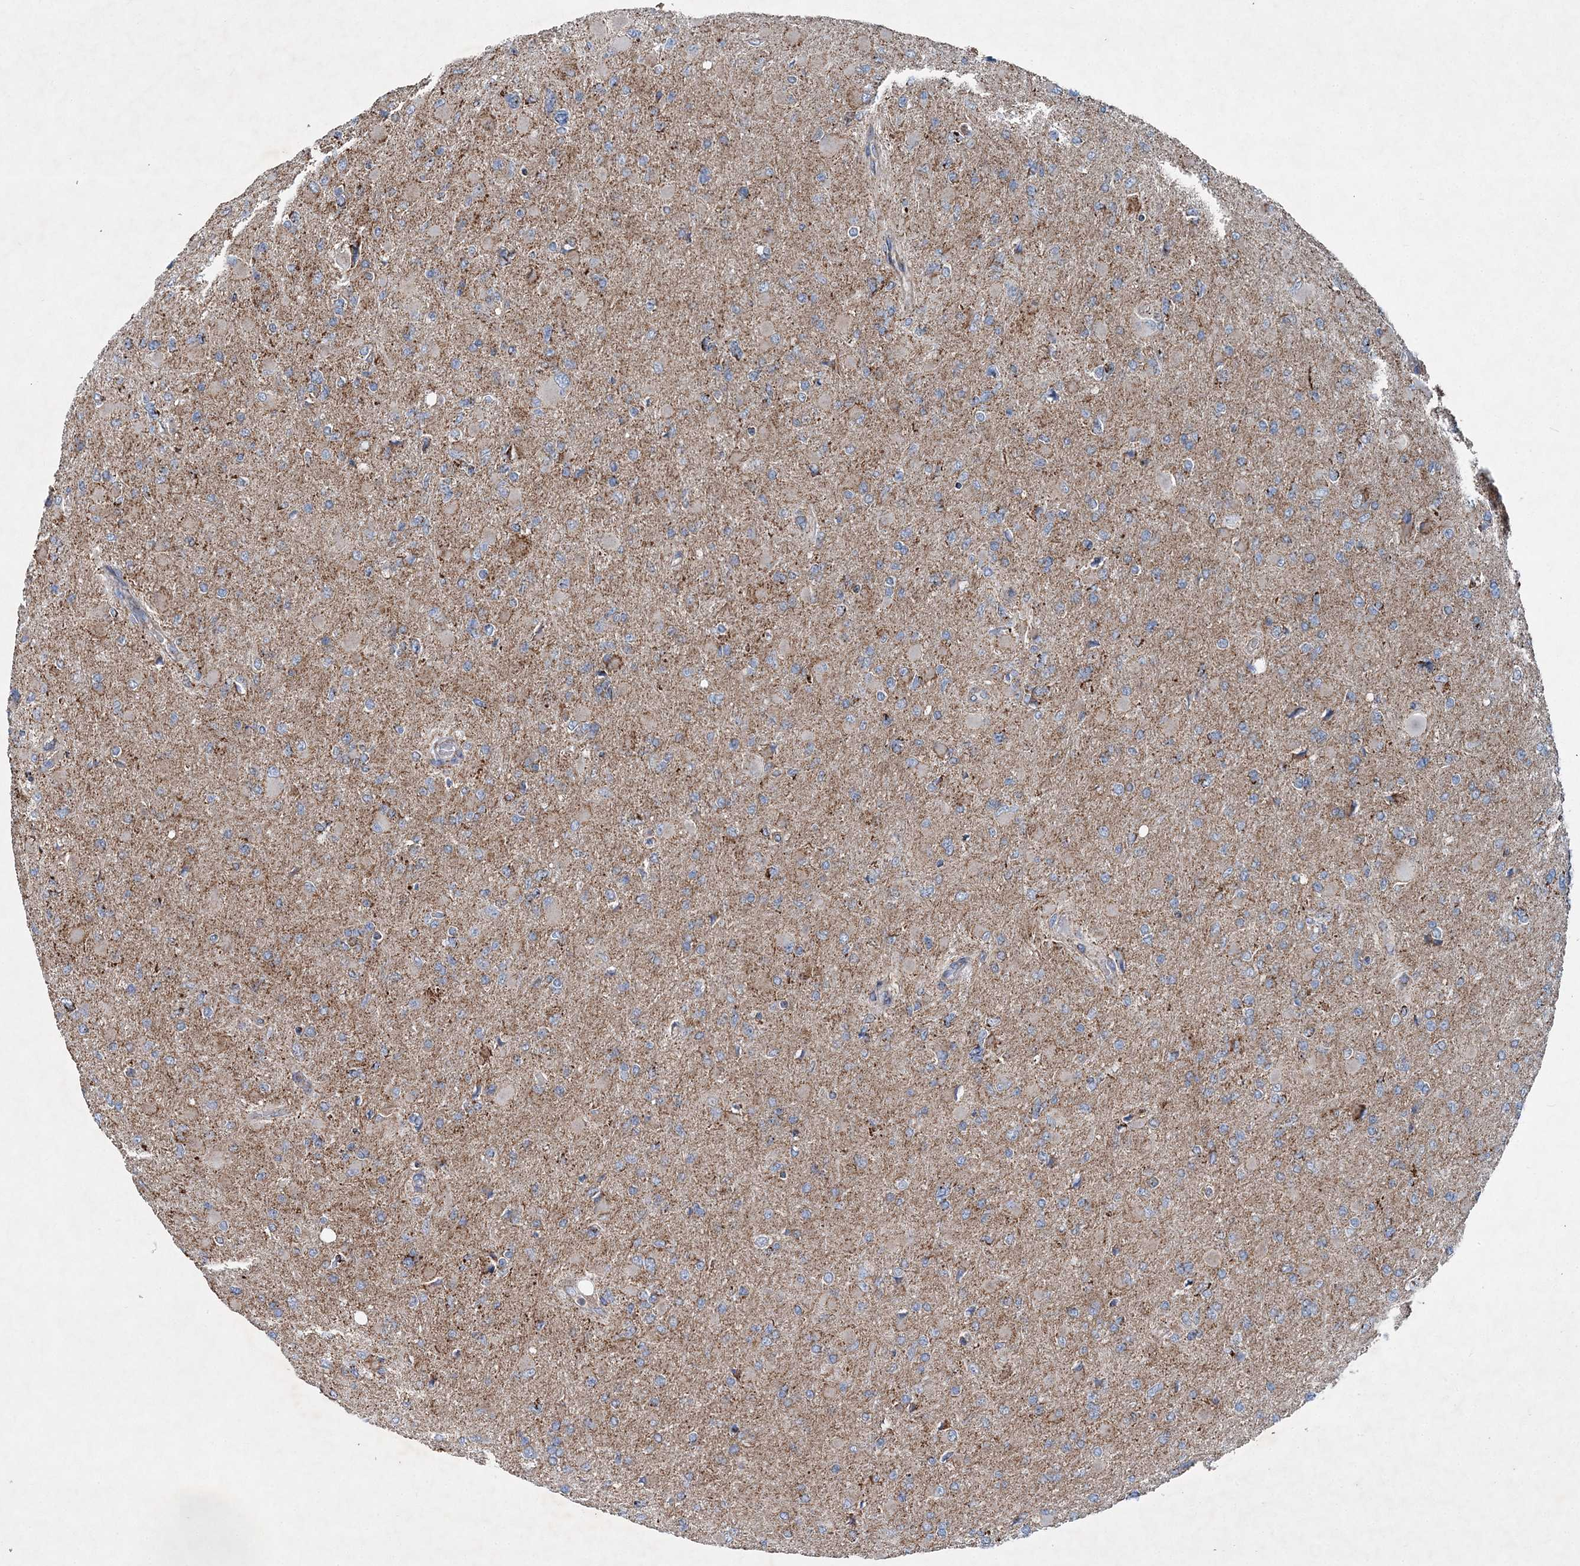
{"staining": {"intensity": "moderate", "quantity": "<25%", "location": "cytoplasmic/membranous"}, "tissue": "glioma", "cell_type": "Tumor cells", "image_type": "cancer", "snomed": [{"axis": "morphology", "description": "Glioma, malignant, High grade"}, {"axis": "topography", "description": "Cerebral cortex"}], "caption": "Immunohistochemistry (IHC) (DAB (3,3'-diaminobenzidine)) staining of human glioma shows moderate cytoplasmic/membranous protein staining in approximately <25% of tumor cells. The staining is performed using DAB brown chromogen to label protein expression. The nuclei are counter-stained blue using hematoxylin.", "gene": "SPAG16", "patient": {"sex": "female", "age": 36}}